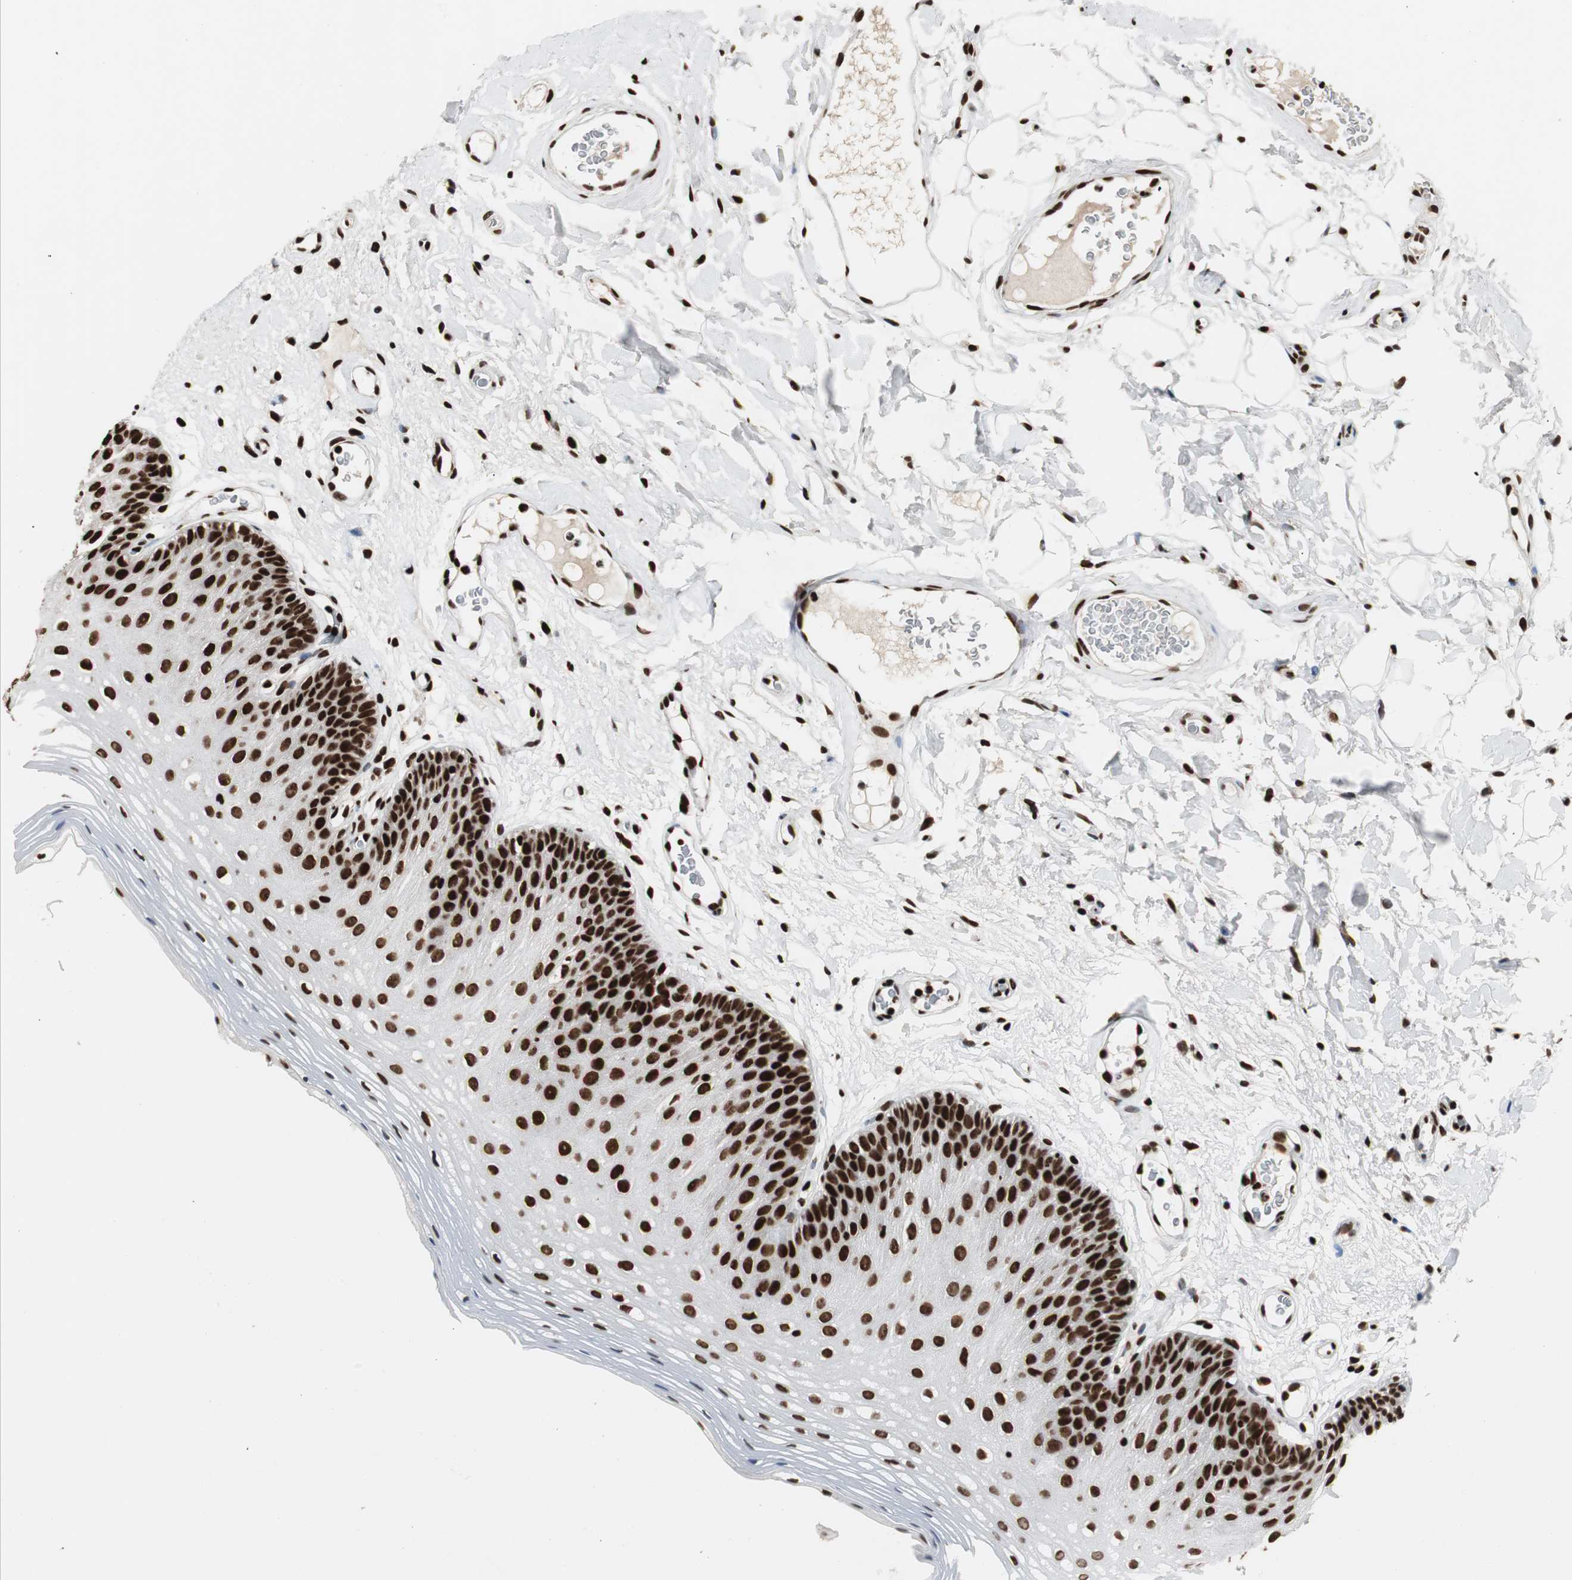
{"staining": {"intensity": "strong", "quantity": ">75%", "location": "nuclear"}, "tissue": "oral mucosa", "cell_type": "Squamous epithelial cells", "image_type": "normal", "snomed": [{"axis": "morphology", "description": "Normal tissue, NOS"}, {"axis": "morphology", "description": "Squamous cell carcinoma, NOS"}, {"axis": "topography", "description": "Skeletal muscle"}, {"axis": "topography", "description": "Oral tissue"}], "caption": "High-power microscopy captured an immunohistochemistry photomicrograph of unremarkable oral mucosa, revealing strong nuclear expression in approximately >75% of squamous epithelial cells. The protein is stained brown, and the nuclei are stained in blue (DAB IHC with brightfield microscopy, high magnification).", "gene": "MTA2", "patient": {"sex": "male", "age": 71}}